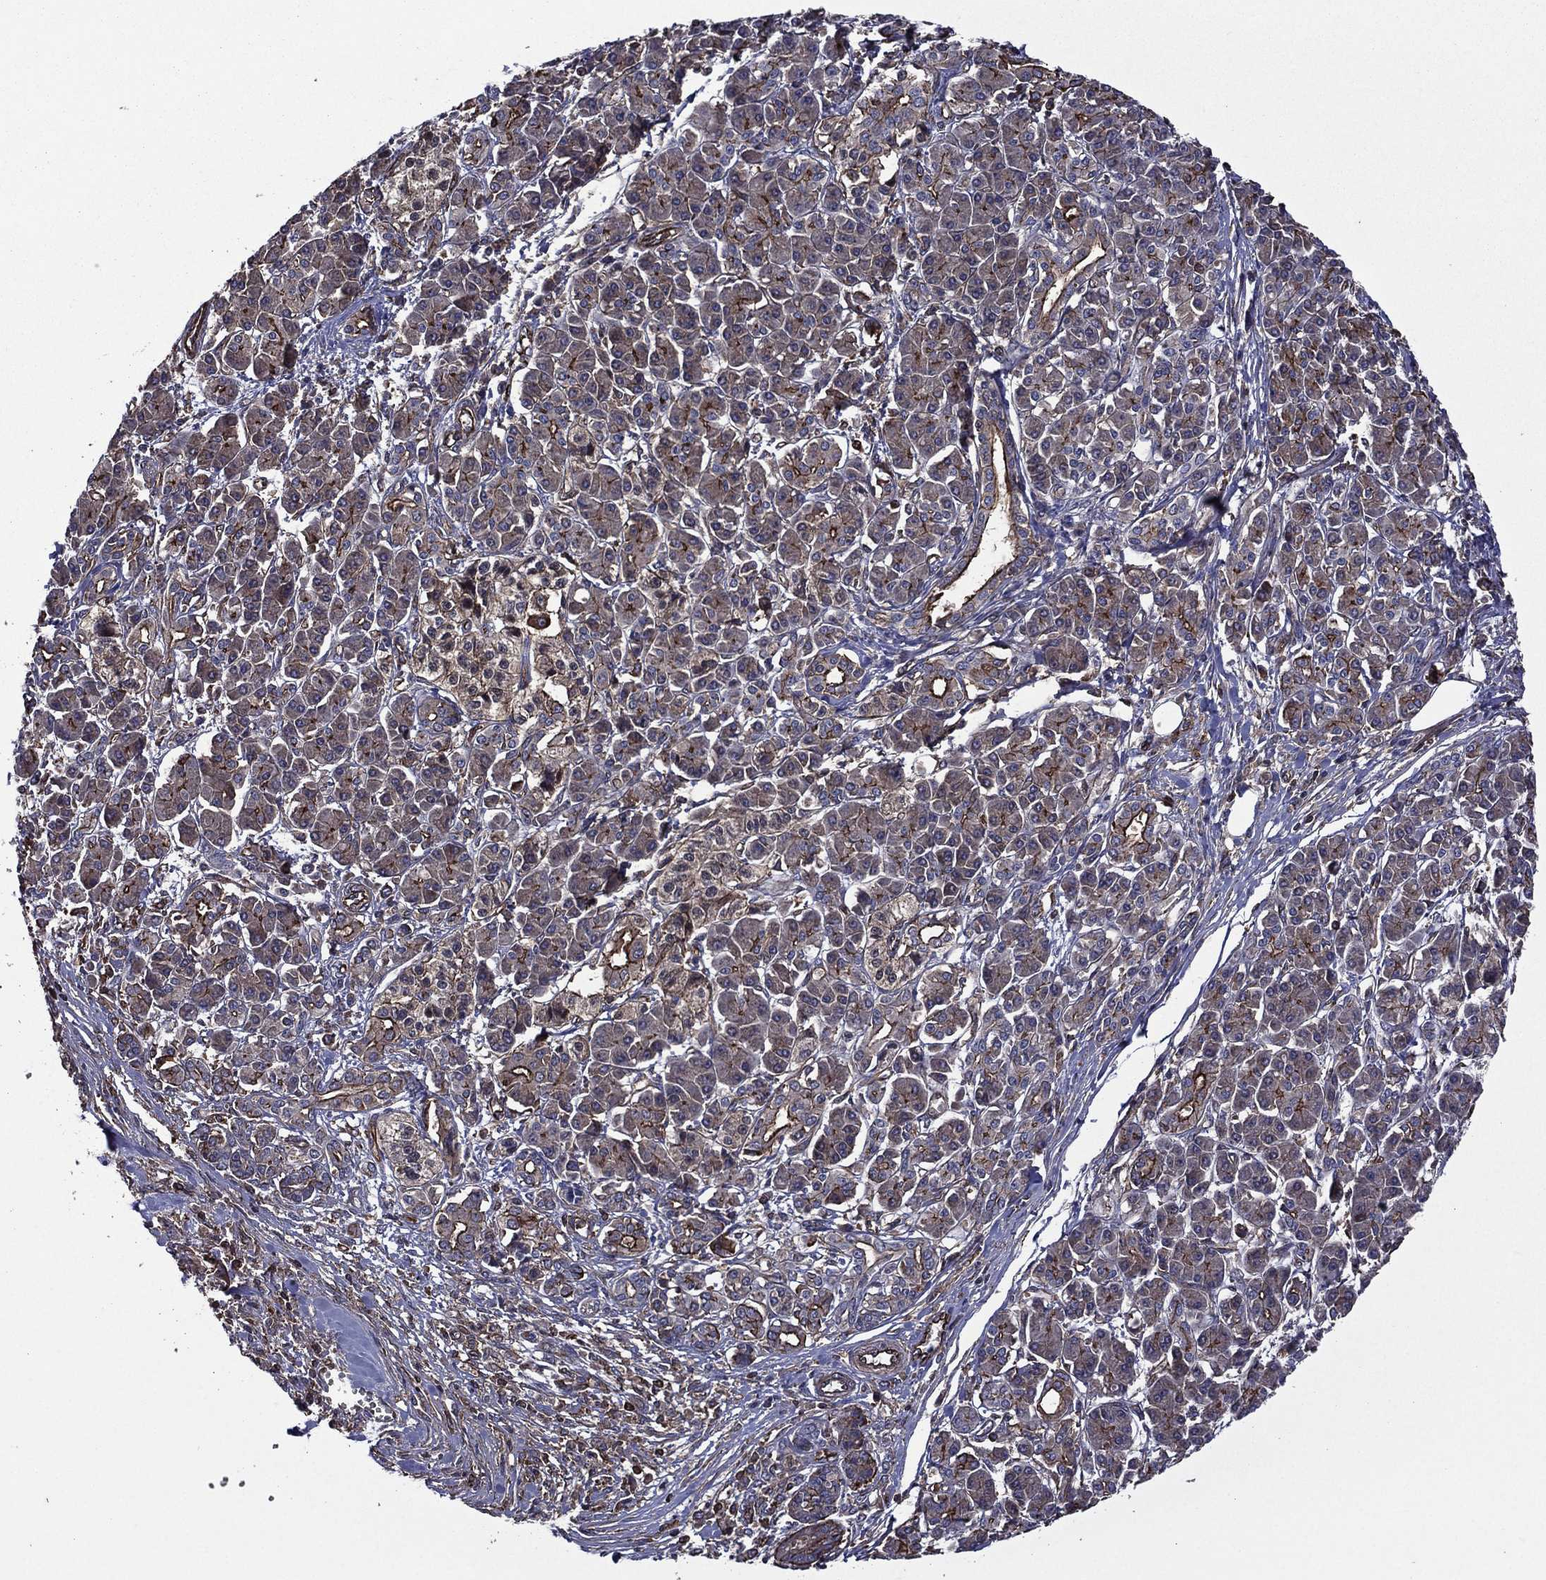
{"staining": {"intensity": "moderate", "quantity": "25%-75%", "location": "cytoplasmic/membranous"}, "tissue": "pancreatic cancer", "cell_type": "Tumor cells", "image_type": "cancer", "snomed": [{"axis": "morphology", "description": "Adenocarcinoma, NOS"}, {"axis": "topography", "description": "Pancreas"}], "caption": "This histopathology image reveals immunohistochemistry staining of human adenocarcinoma (pancreatic), with medium moderate cytoplasmic/membranous positivity in approximately 25%-75% of tumor cells.", "gene": "PLPP3", "patient": {"sex": "female", "age": 68}}